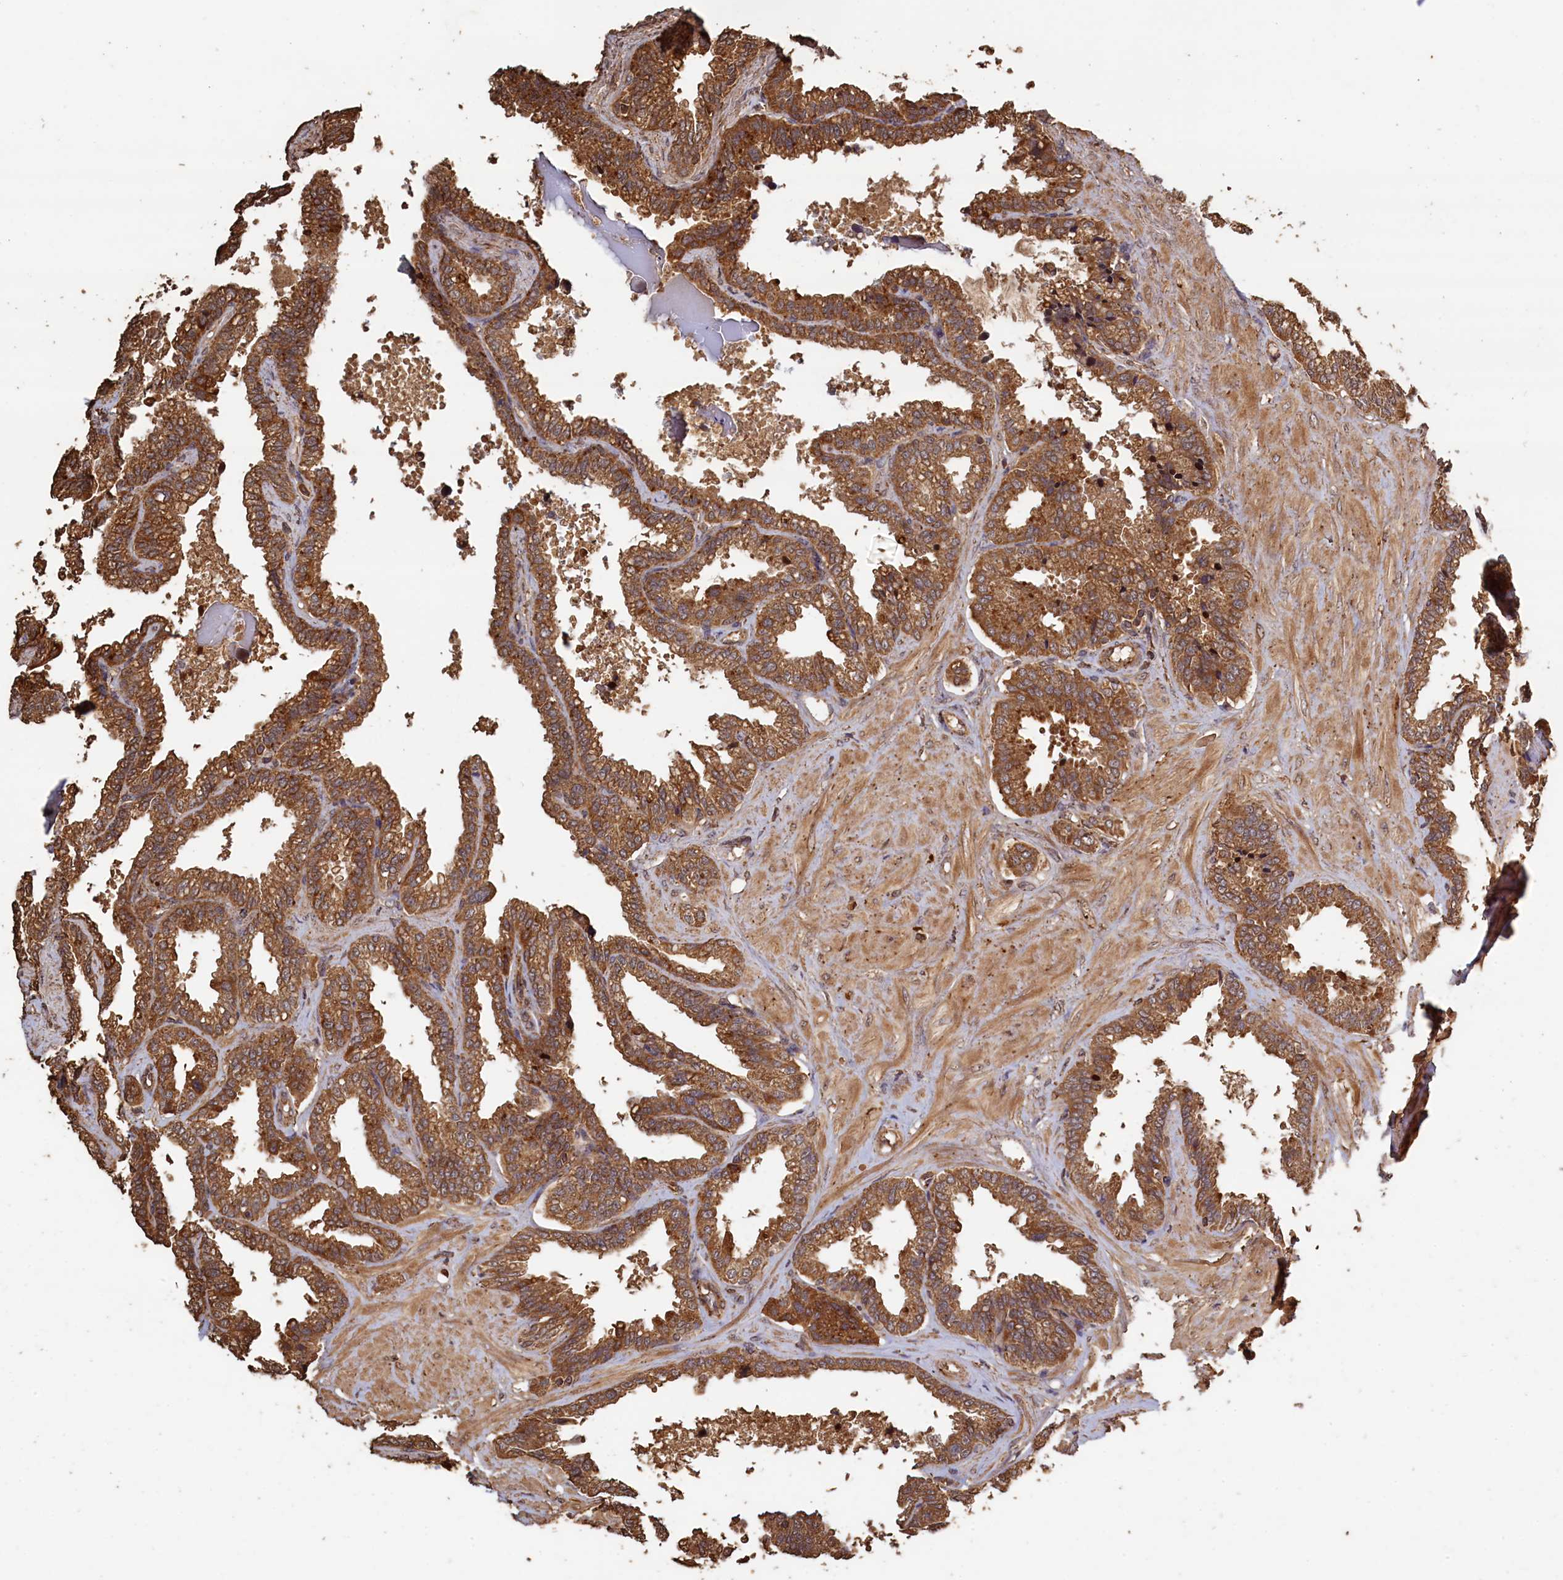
{"staining": {"intensity": "moderate", "quantity": ">75%", "location": "cytoplasmic/membranous"}, "tissue": "seminal vesicle", "cell_type": "Glandular cells", "image_type": "normal", "snomed": [{"axis": "morphology", "description": "Normal tissue, NOS"}, {"axis": "topography", "description": "Seminal veicle"}], "caption": "Seminal vesicle stained with DAB (3,3'-diaminobenzidine) immunohistochemistry (IHC) demonstrates medium levels of moderate cytoplasmic/membranous positivity in approximately >75% of glandular cells. (Brightfield microscopy of DAB IHC at high magnification).", "gene": "SNX33", "patient": {"sex": "male", "age": 46}}